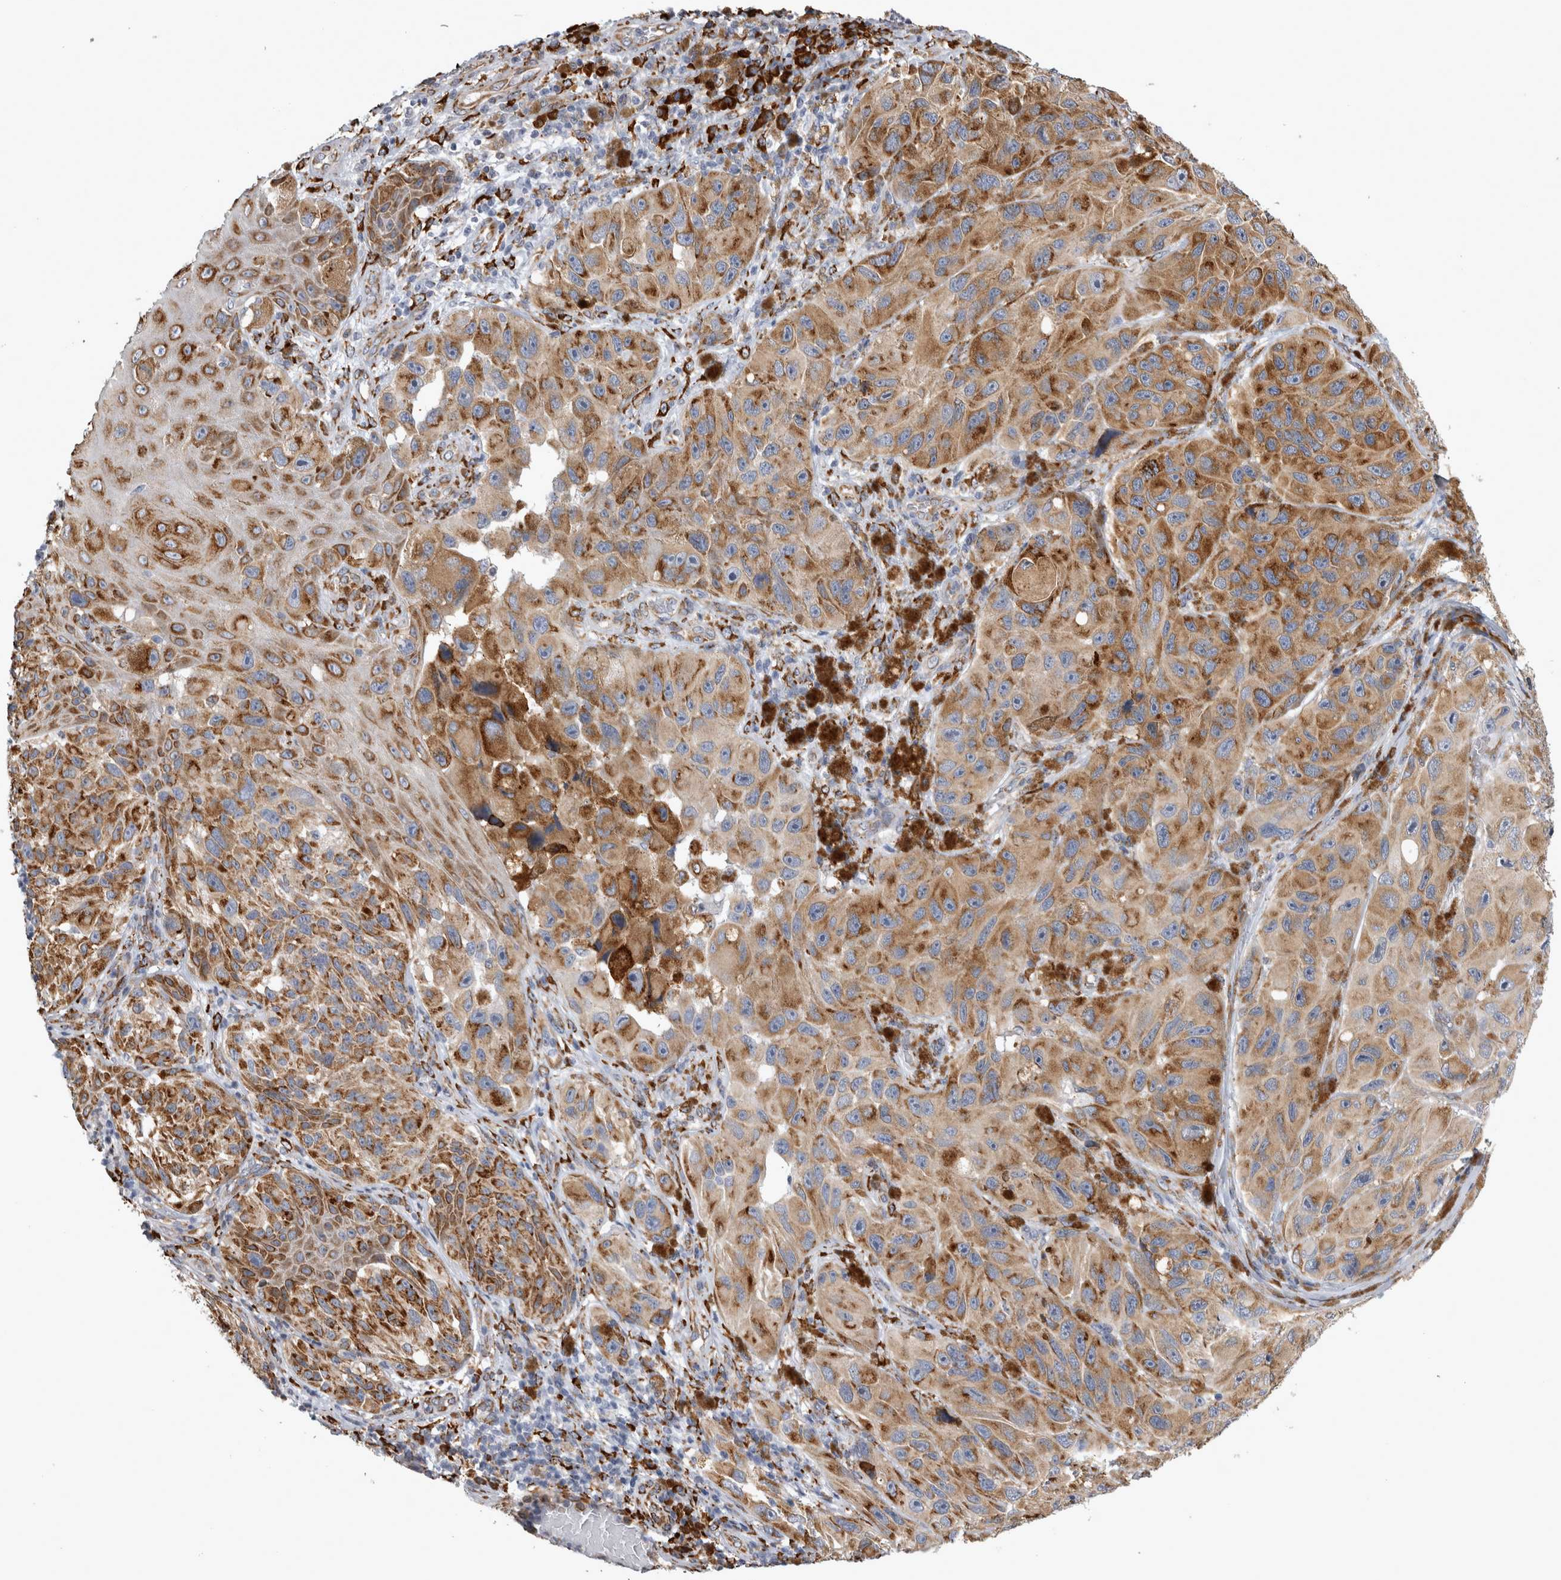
{"staining": {"intensity": "moderate", "quantity": ">75%", "location": "cytoplasmic/membranous"}, "tissue": "melanoma", "cell_type": "Tumor cells", "image_type": "cancer", "snomed": [{"axis": "morphology", "description": "Malignant melanoma, NOS"}, {"axis": "topography", "description": "Skin"}], "caption": "Moderate cytoplasmic/membranous expression is present in about >75% of tumor cells in malignant melanoma.", "gene": "FHIP2B", "patient": {"sex": "female", "age": 73}}